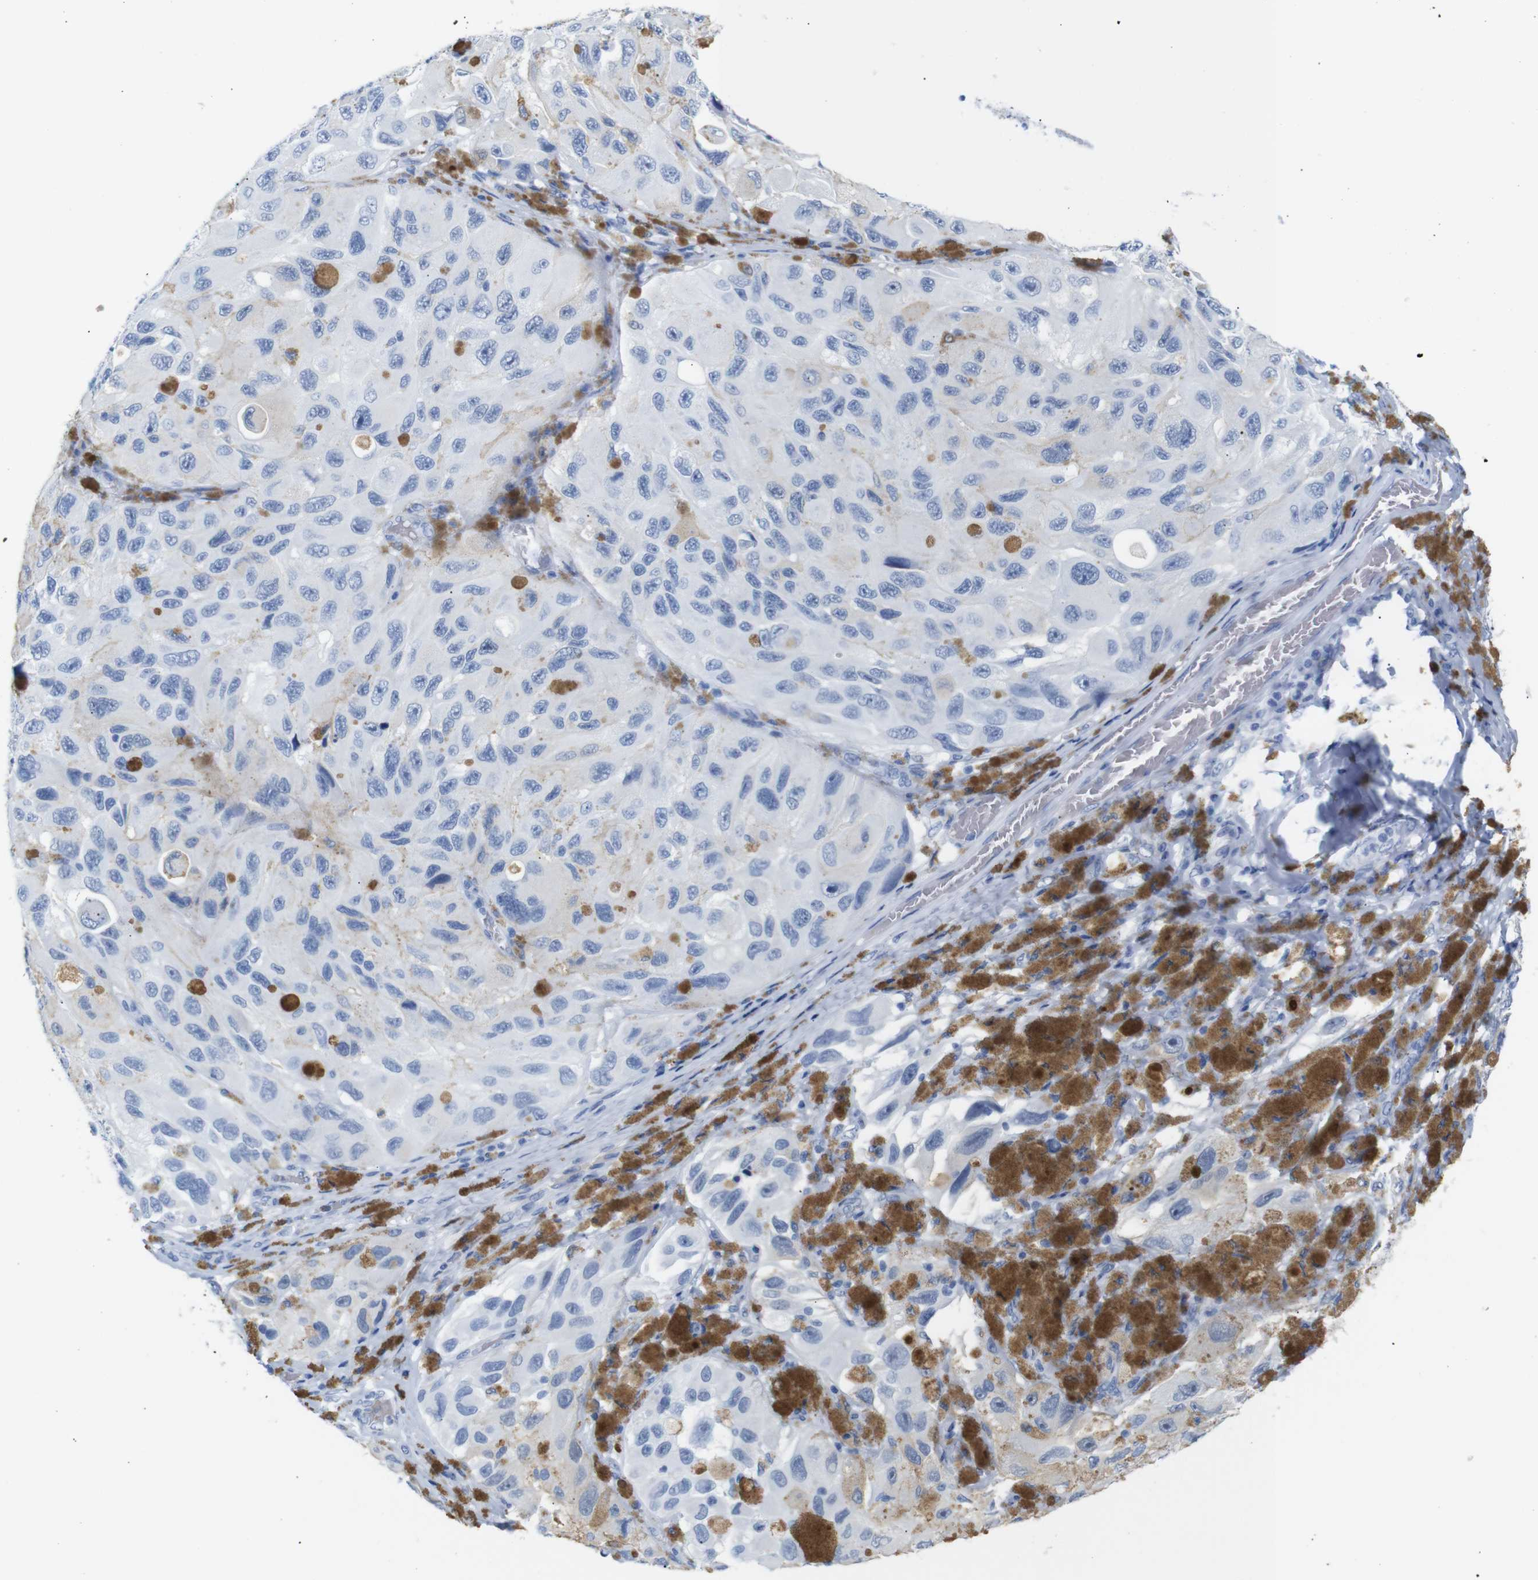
{"staining": {"intensity": "moderate", "quantity": "<25%", "location": "cytoplasmic/membranous"}, "tissue": "melanoma", "cell_type": "Tumor cells", "image_type": "cancer", "snomed": [{"axis": "morphology", "description": "Malignant melanoma, NOS"}, {"axis": "topography", "description": "Skin"}], "caption": "Immunohistochemistry (IHC) photomicrograph of neoplastic tissue: melanoma stained using immunohistochemistry (IHC) displays low levels of moderate protein expression localized specifically in the cytoplasmic/membranous of tumor cells, appearing as a cytoplasmic/membranous brown color.", "gene": "ERVMER34-1", "patient": {"sex": "female", "age": 73}}